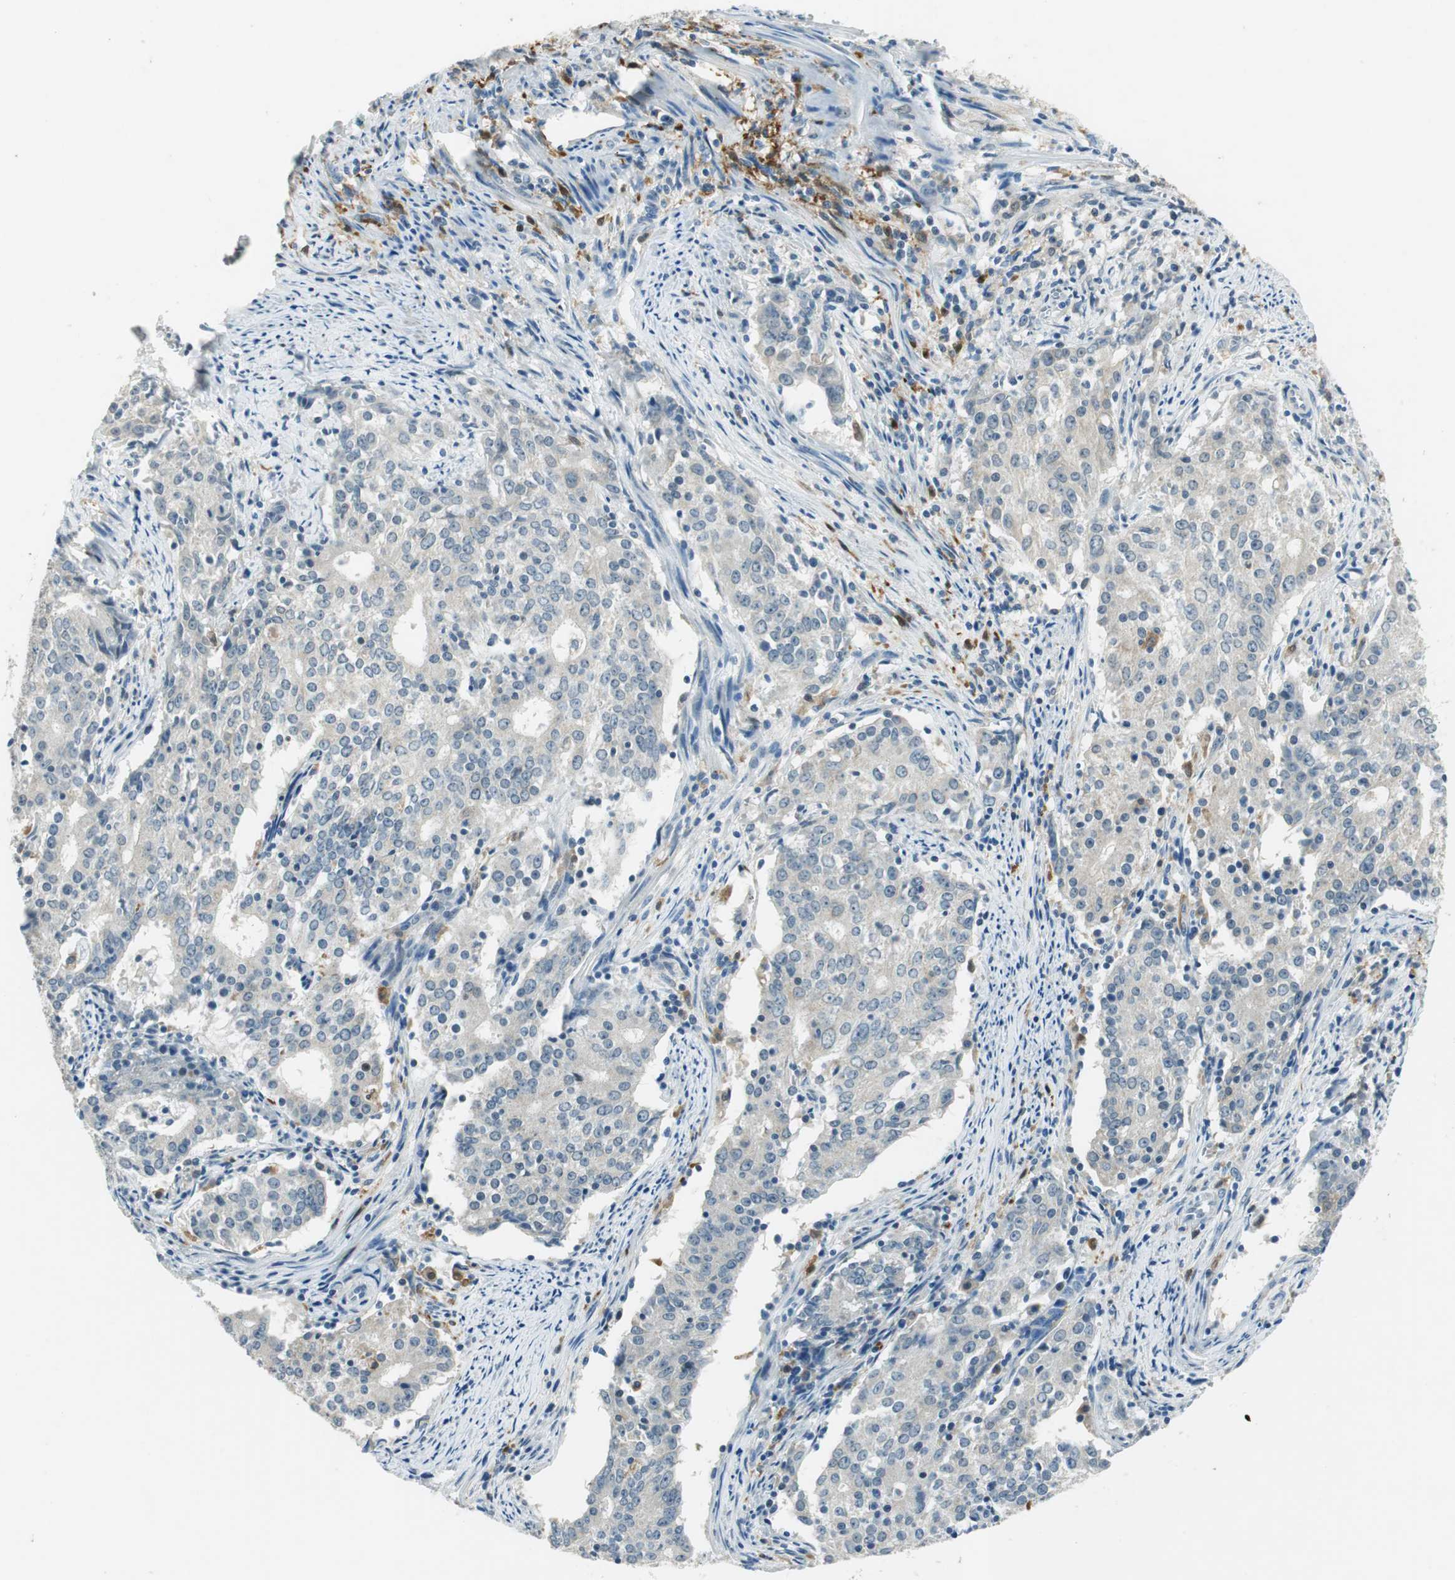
{"staining": {"intensity": "negative", "quantity": "none", "location": "none"}, "tissue": "cervical cancer", "cell_type": "Tumor cells", "image_type": "cancer", "snomed": [{"axis": "morphology", "description": "Adenocarcinoma, NOS"}, {"axis": "topography", "description": "Cervix"}], "caption": "A micrograph of adenocarcinoma (cervical) stained for a protein reveals no brown staining in tumor cells. (Stains: DAB (3,3'-diaminobenzidine) immunohistochemistry (IHC) with hematoxylin counter stain, Microscopy: brightfield microscopy at high magnification).", "gene": "ME1", "patient": {"sex": "female", "age": 44}}